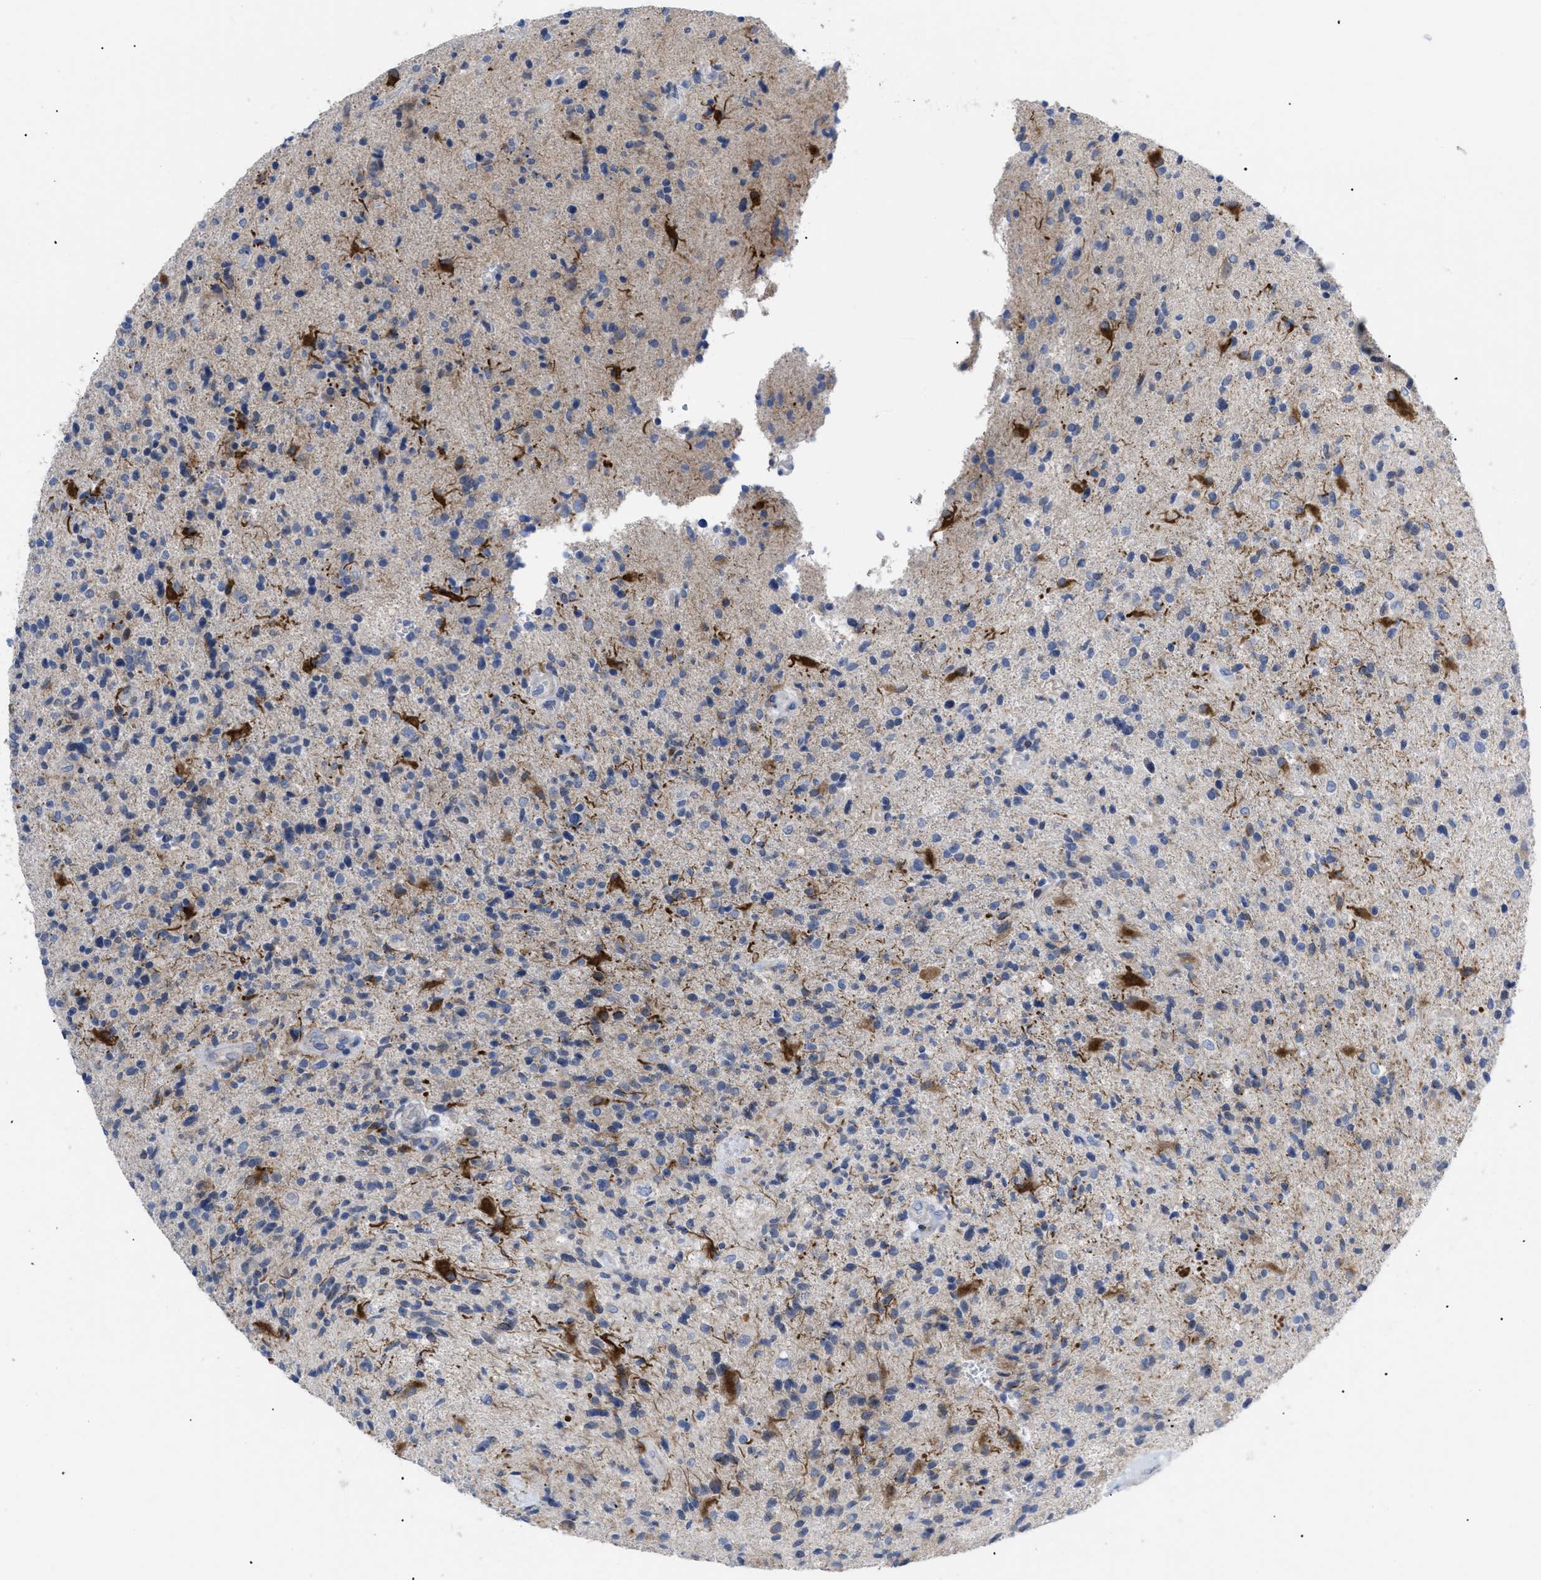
{"staining": {"intensity": "moderate", "quantity": "<25%", "location": "cytoplasmic/membranous"}, "tissue": "glioma", "cell_type": "Tumor cells", "image_type": "cancer", "snomed": [{"axis": "morphology", "description": "Glioma, malignant, High grade"}, {"axis": "topography", "description": "Brain"}], "caption": "High-power microscopy captured an immunohistochemistry (IHC) image of glioma, revealing moderate cytoplasmic/membranous expression in approximately <25% of tumor cells. Immunohistochemistry (ihc) stains the protein of interest in brown and the nuclei are stained blue.", "gene": "CAV3", "patient": {"sex": "male", "age": 72}}